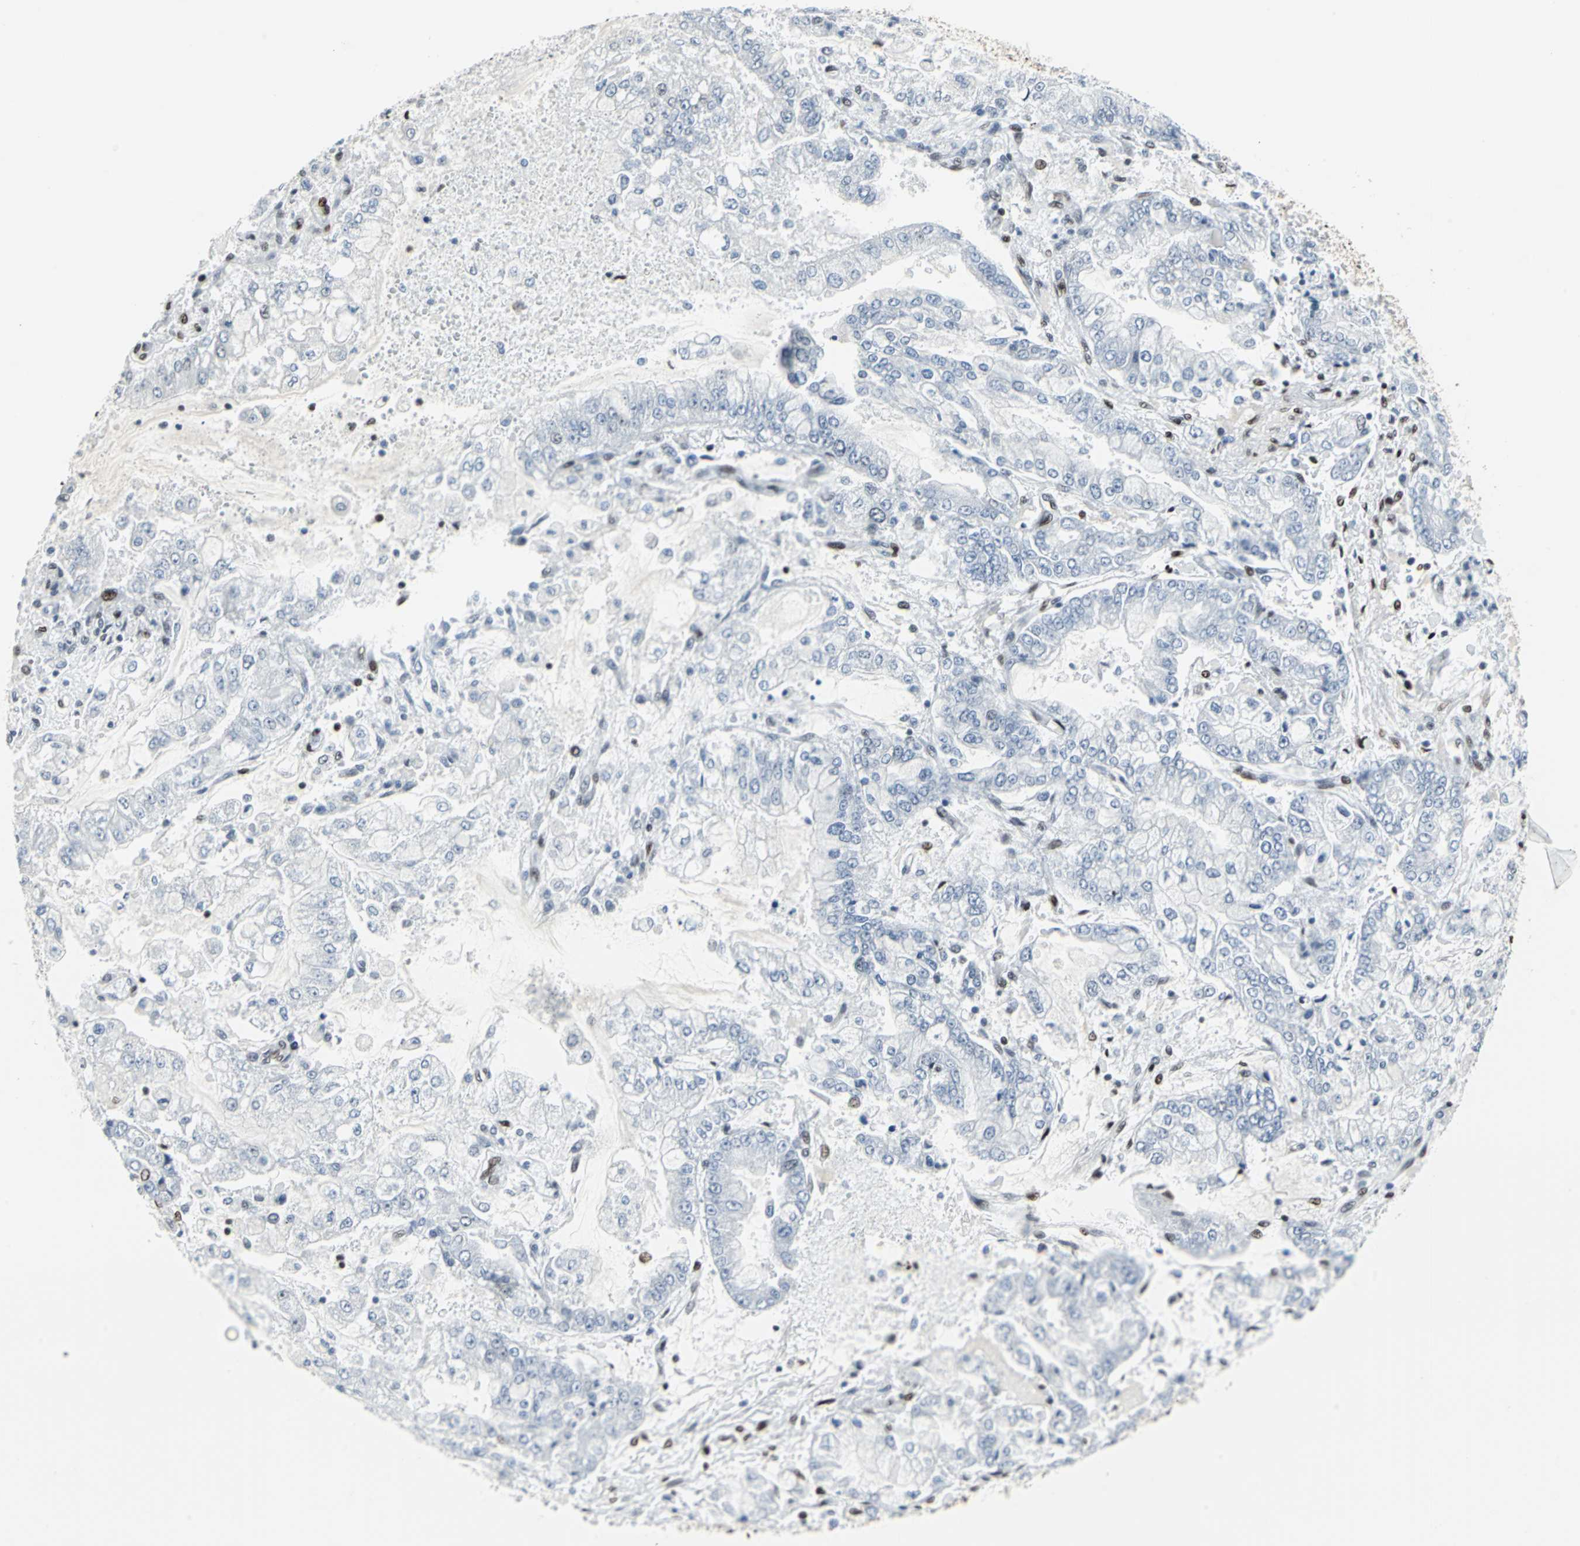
{"staining": {"intensity": "negative", "quantity": "none", "location": "none"}, "tissue": "stomach cancer", "cell_type": "Tumor cells", "image_type": "cancer", "snomed": [{"axis": "morphology", "description": "Adenocarcinoma, NOS"}, {"axis": "topography", "description": "Stomach"}], "caption": "IHC of stomach cancer reveals no staining in tumor cells.", "gene": "HDAC2", "patient": {"sex": "male", "age": 76}}